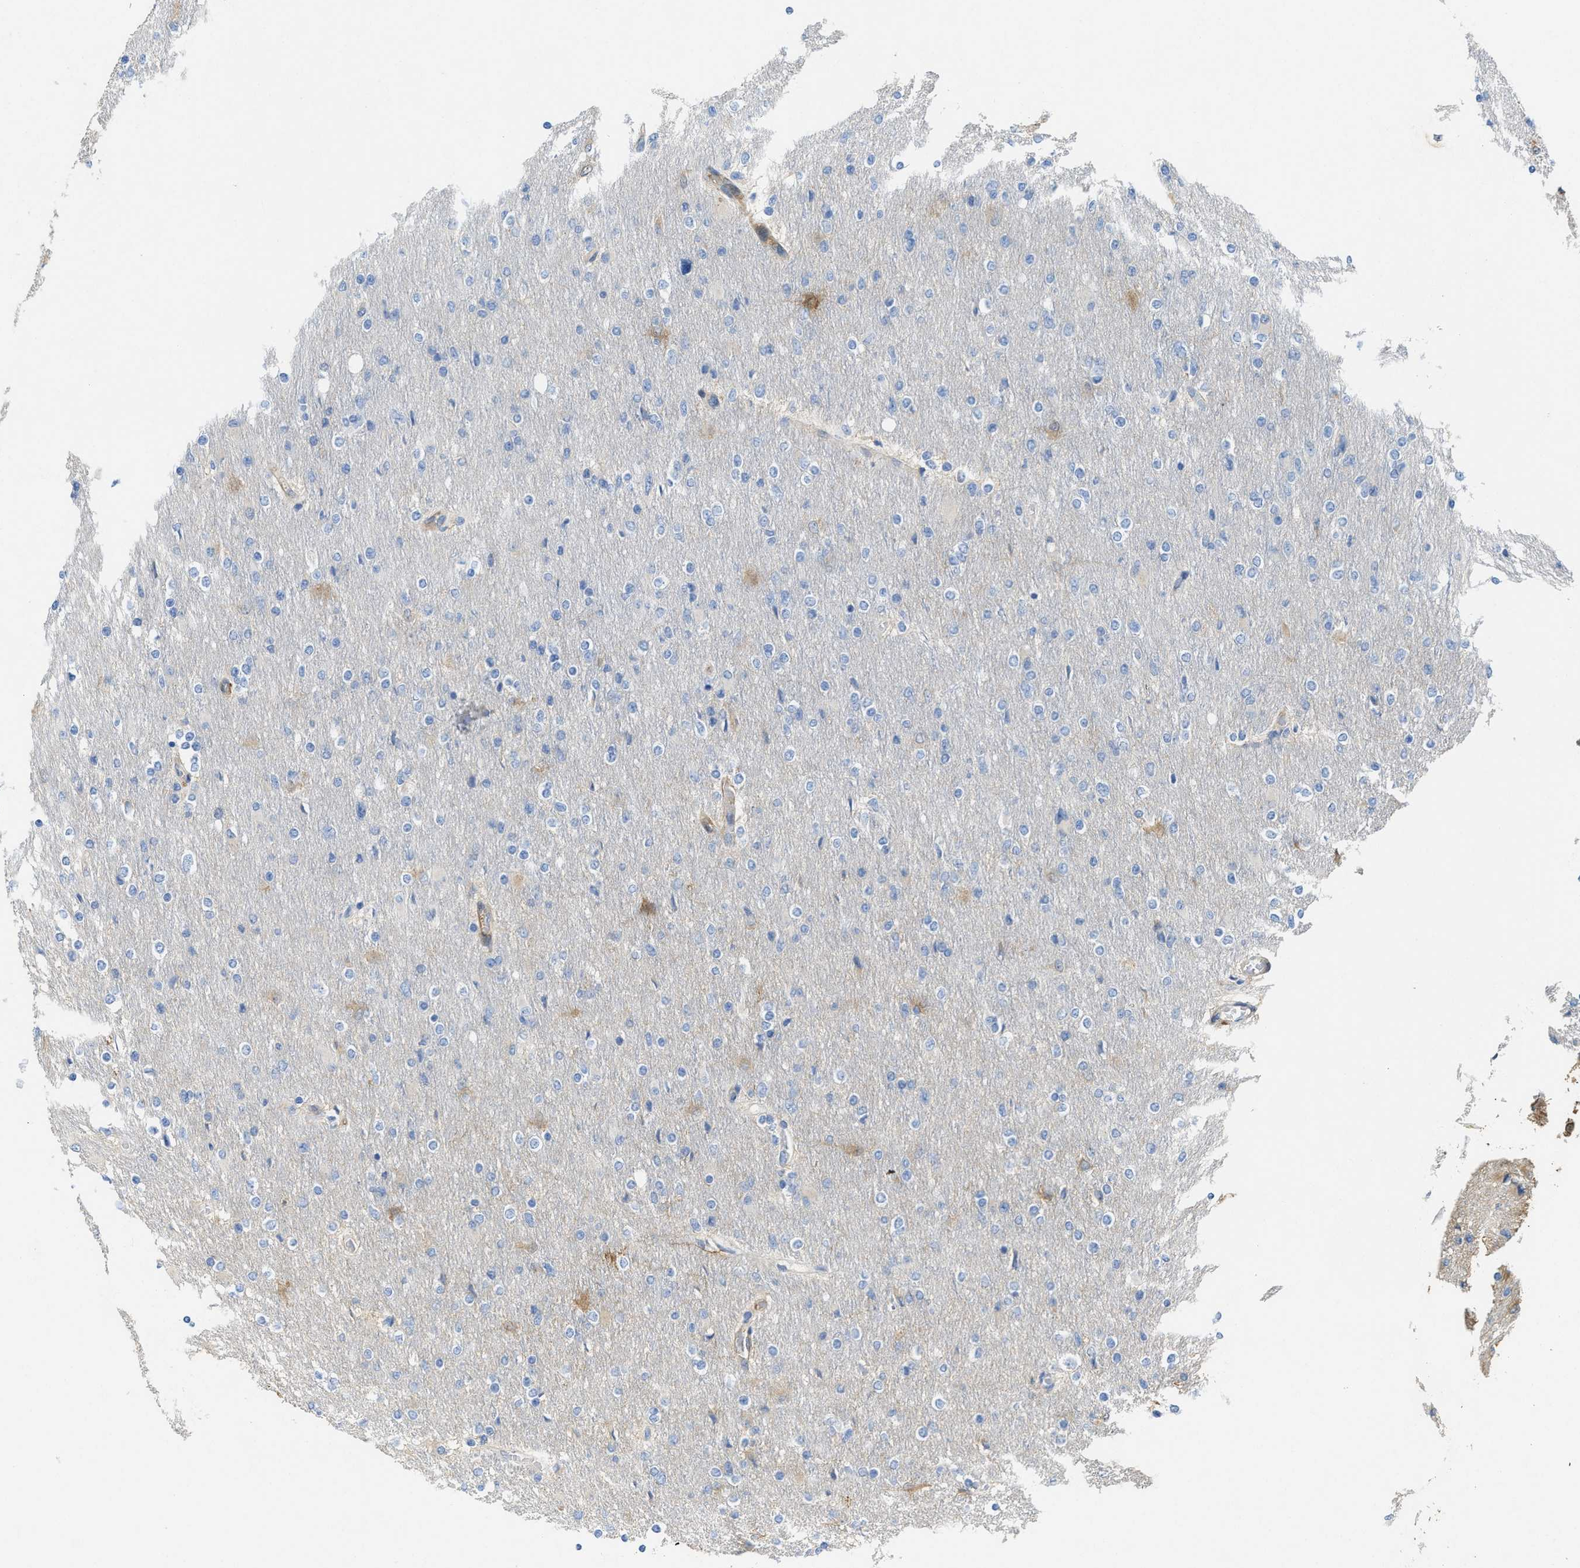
{"staining": {"intensity": "negative", "quantity": "none", "location": "none"}, "tissue": "glioma", "cell_type": "Tumor cells", "image_type": "cancer", "snomed": [{"axis": "morphology", "description": "Glioma, malignant, High grade"}, {"axis": "topography", "description": "Cerebral cortex"}], "caption": "Histopathology image shows no protein positivity in tumor cells of glioma tissue. The staining is performed using DAB brown chromogen with nuclei counter-stained in using hematoxylin.", "gene": "ASS1", "patient": {"sex": "female", "age": 36}}